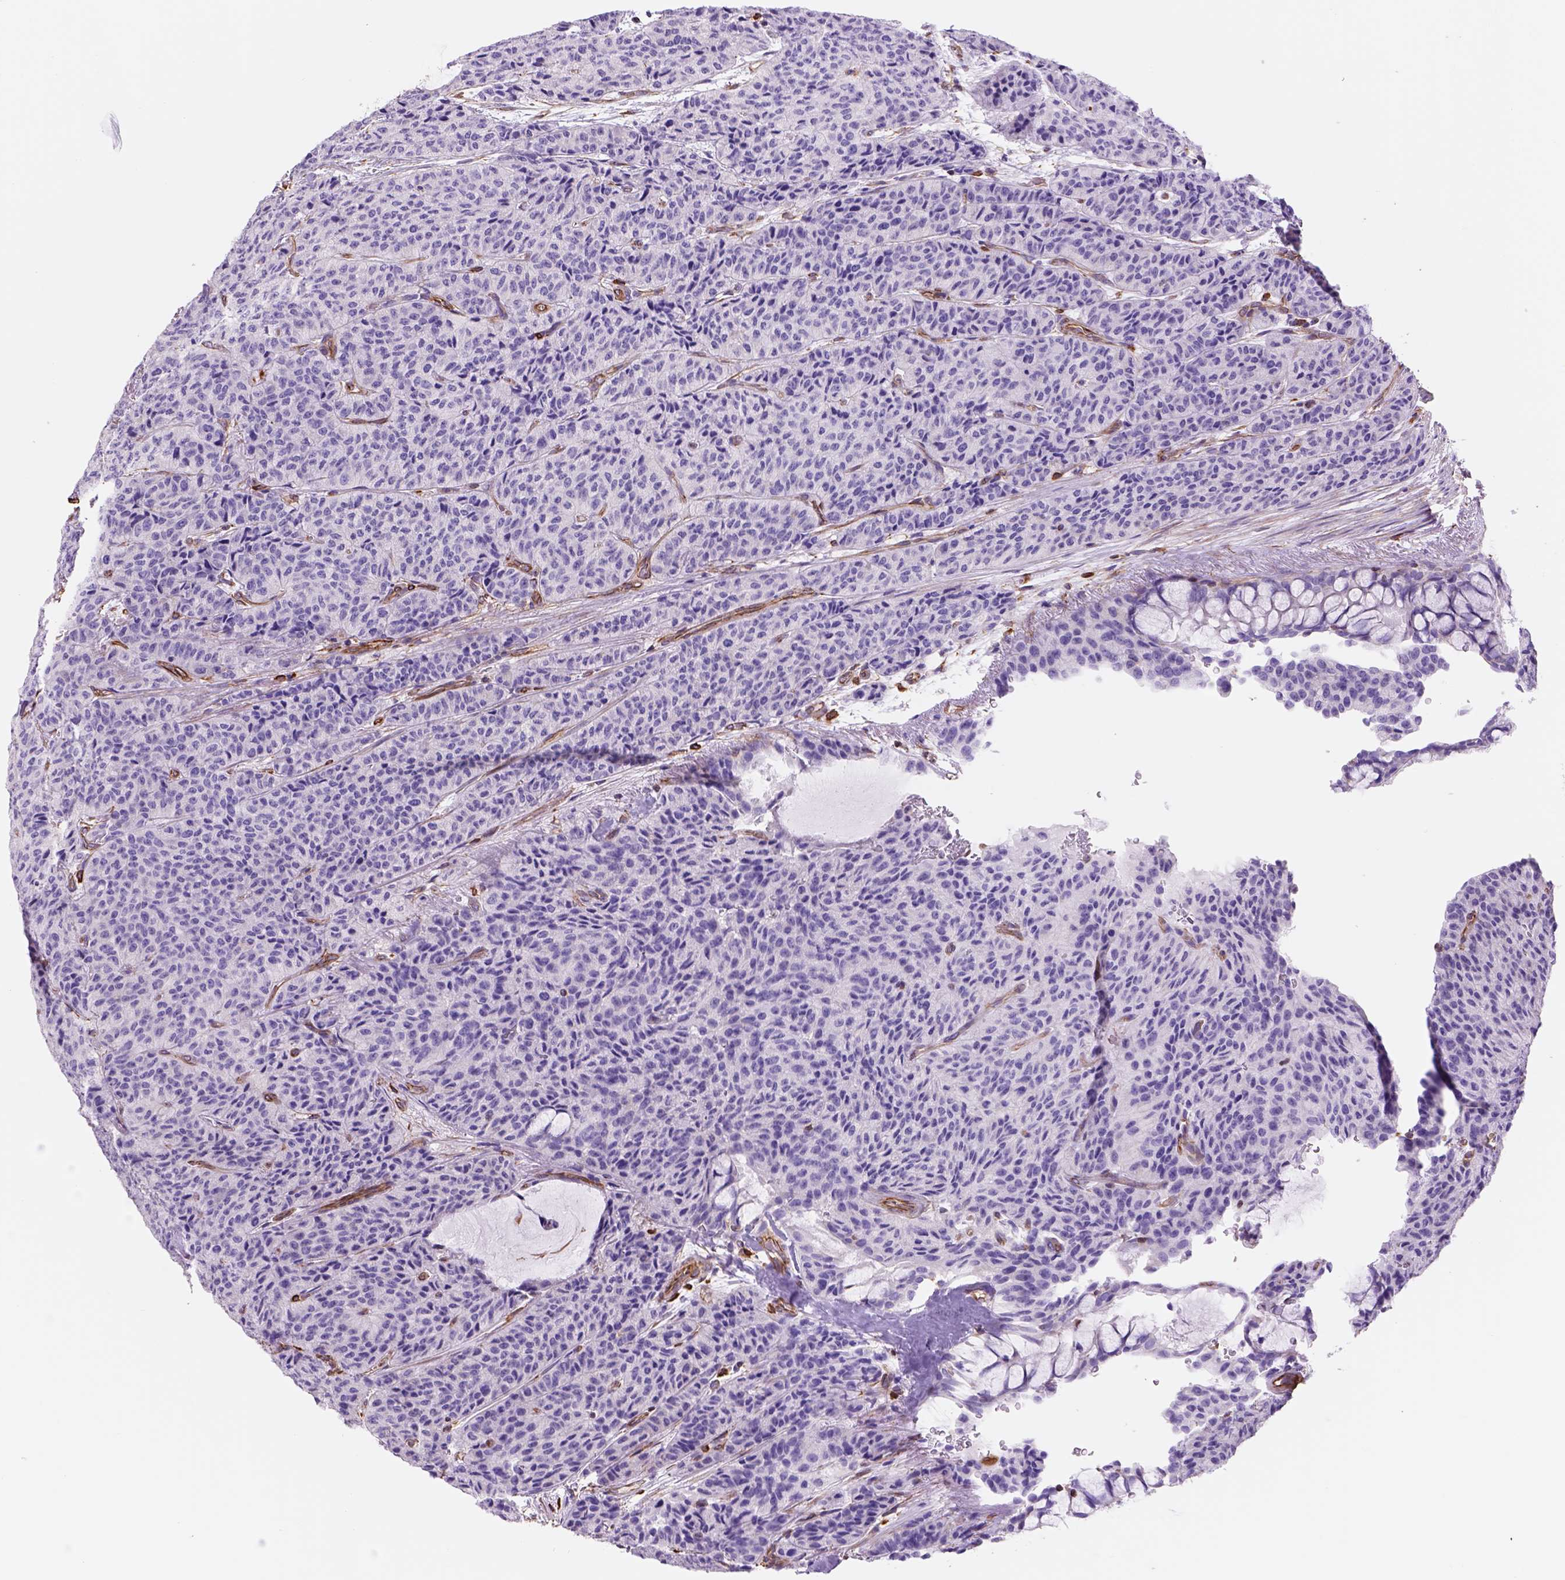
{"staining": {"intensity": "negative", "quantity": "none", "location": "none"}, "tissue": "carcinoid", "cell_type": "Tumor cells", "image_type": "cancer", "snomed": [{"axis": "morphology", "description": "Carcinoid, malignant, NOS"}, {"axis": "topography", "description": "Lung"}], "caption": "DAB immunohistochemical staining of carcinoid demonstrates no significant expression in tumor cells.", "gene": "ZZZ3", "patient": {"sex": "male", "age": 71}}